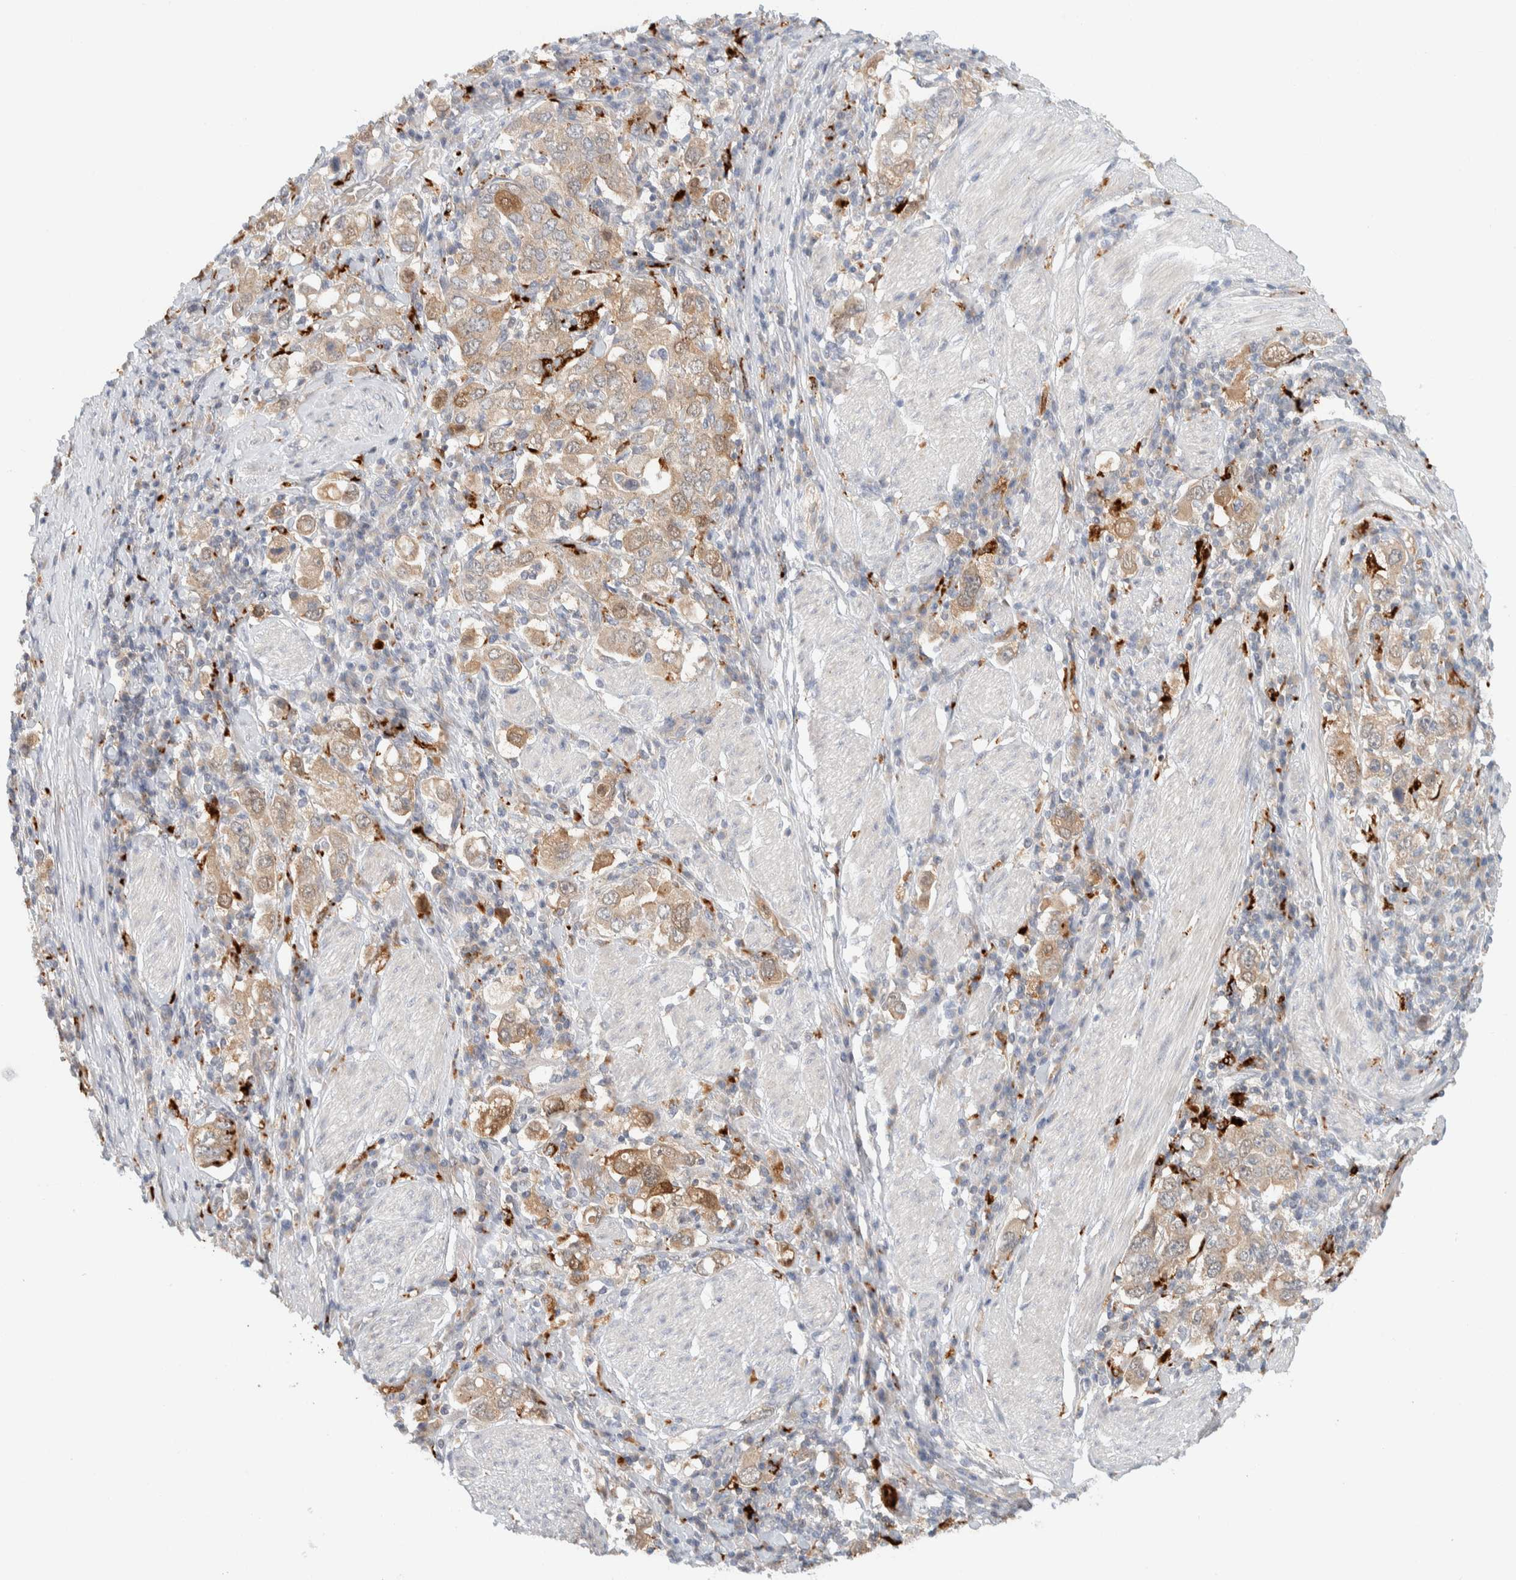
{"staining": {"intensity": "moderate", "quantity": ">75%", "location": "cytoplasmic/membranous"}, "tissue": "stomach cancer", "cell_type": "Tumor cells", "image_type": "cancer", "snomed": [{"axis": "morphology", "description": "Adenocarcinoma, NOS"}, {"axis": "topography", "description": "Stomach, upper"}], "caption": "Stomach cancer (adenocarcinoma) stained with a brown dye demonstrates moderate cytoplasmic/membranous positive positivity in about >75% of tumor cells.", "gene": "GCLM", "patient": {"sex": "male", "age": 62}}